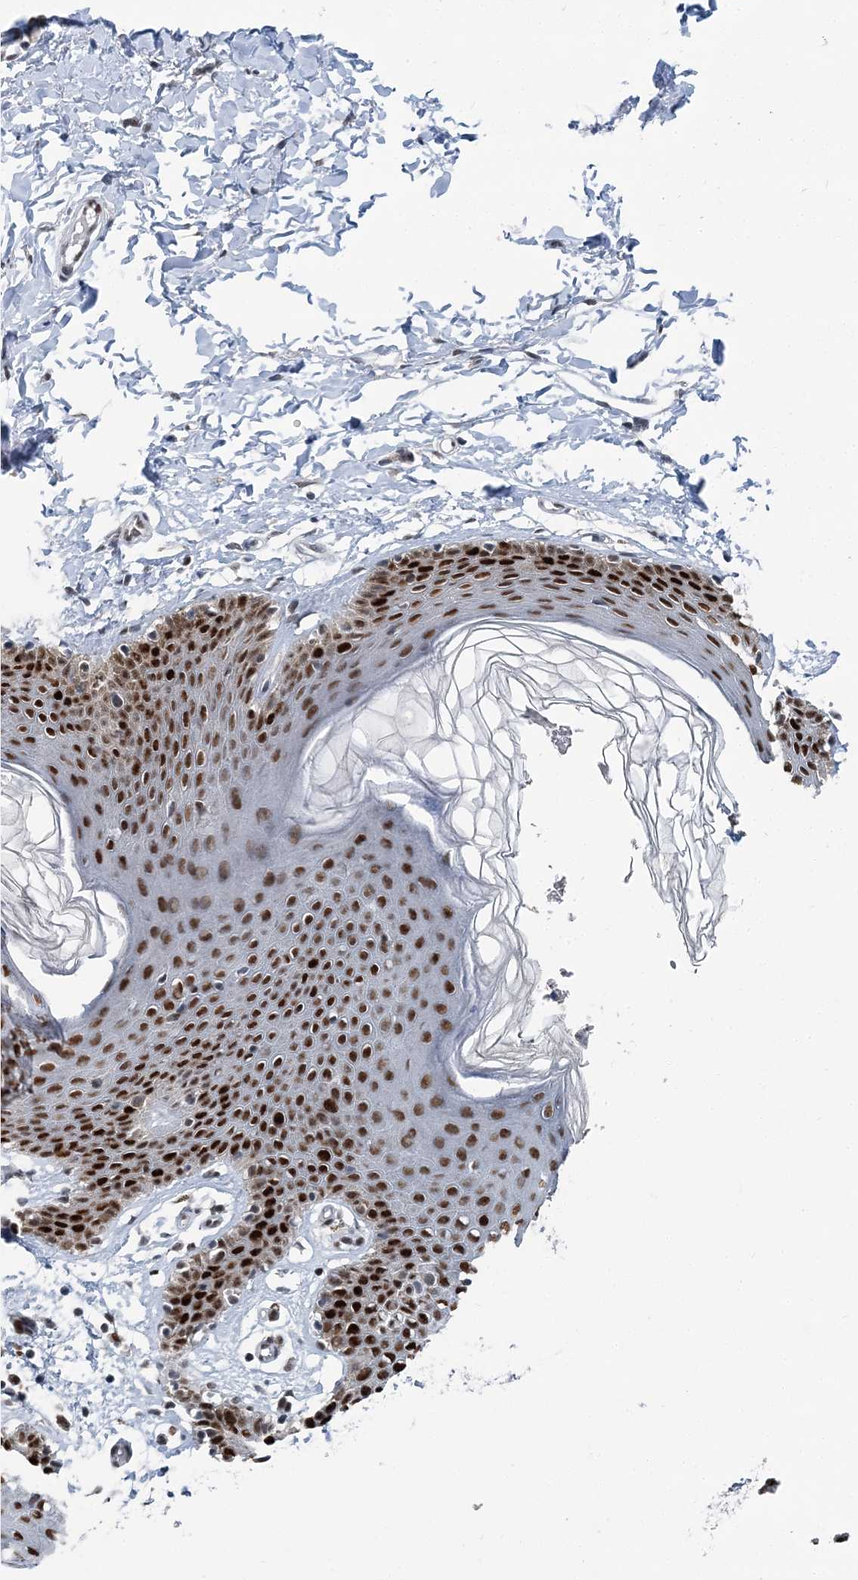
{"staining": {"intensity": "strong", "quantity": ">75%", "location": "nuclear"}, "tissue": "skin", "cell_type": "Epidermal cells", "image_type": "normal", "snomed": [{"axis": "morphology", "description": "Normal tissue, NOS"}, {"axis": "topography", "description": "Vulva"}], "caption": "This is a histology image of immunohistochemistry (IHC) staining of unremarkable skin, which shows strong positivity in the nuclear of epidermal cells.", "gene": "HAT1", "patient": {"sex": "female", "age": 66}}